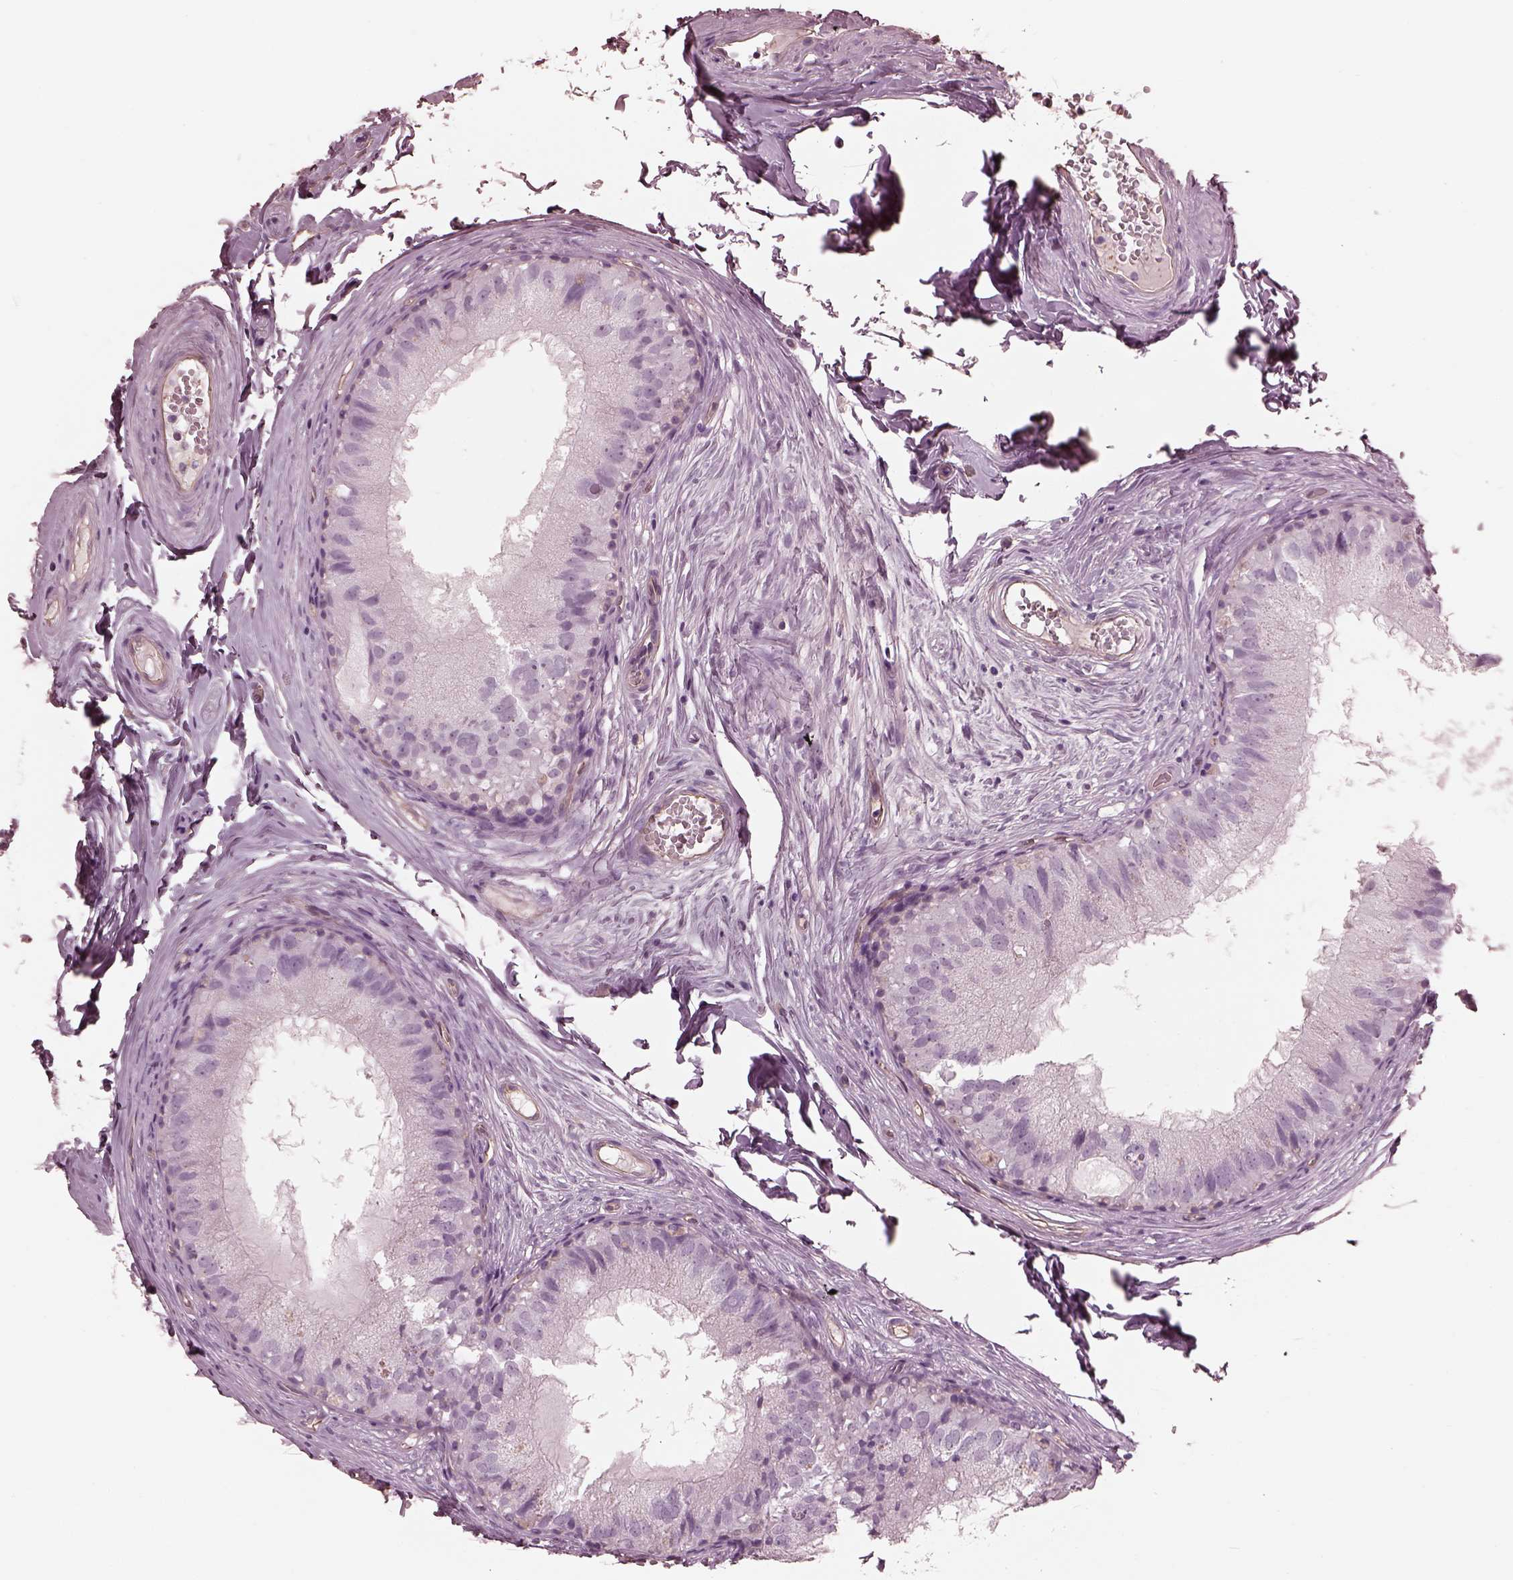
{"staining": {"intensity": "negative", "quantity": "none", "location": "none"}, "tissue": "epididymis", "cell_type": "Glandular cells", "image_type": "normal", "snomed": [{"axis": "morphology", "description": "Normal tissue, NOS"}, {"axis": "topography", "description": "Epididymis"}], "caption": "Human epididymis stained for a protein using immunohistochemistry shows no positivity in glandular cells.", "gene": "EIF4E1B", "patient": {"sex": "male", "age": 45}}